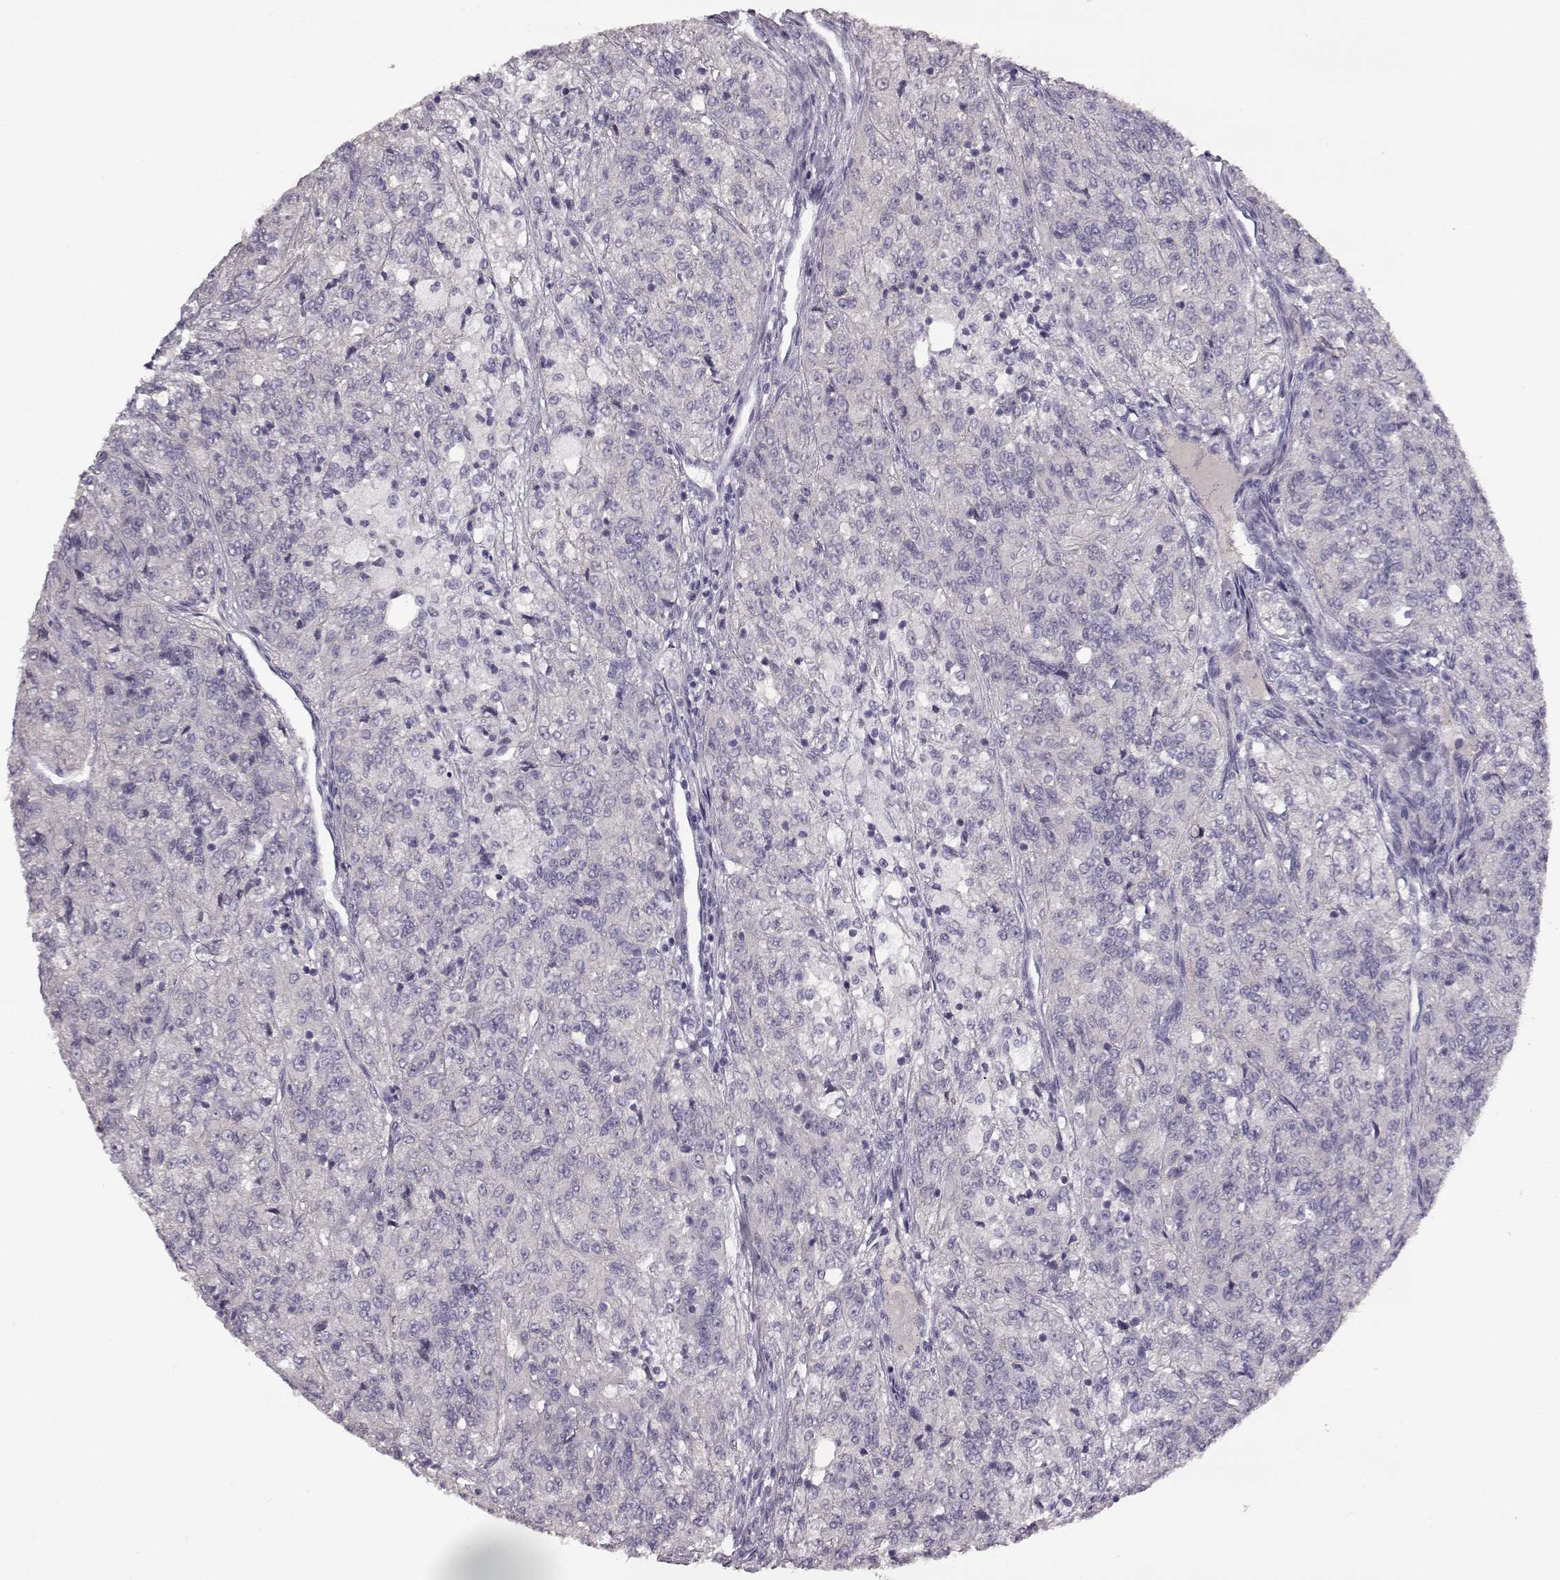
{"staining": {"intensity": "negative", "quantity": "none", "location": "none"}, "tissue": "renal cancer", "cell_type": "Tumor cells", "image_type": "cancer", "snomed": [{"axis": "morphology", "description": "Adenocarcinoma, NOS"}, {"axis": "topography", "description": "Kidney"}], "caption": "This is a histopathology image of IHC staining of renal cancer (adenocarcinoma), which shows no expression in tumor cells. (DAB immunohistochemistry (IHC) visualized using brightfield microscopy, high magnification).", "gene": "SPAG17", "patient": {"sex": "female", "age": 63}}